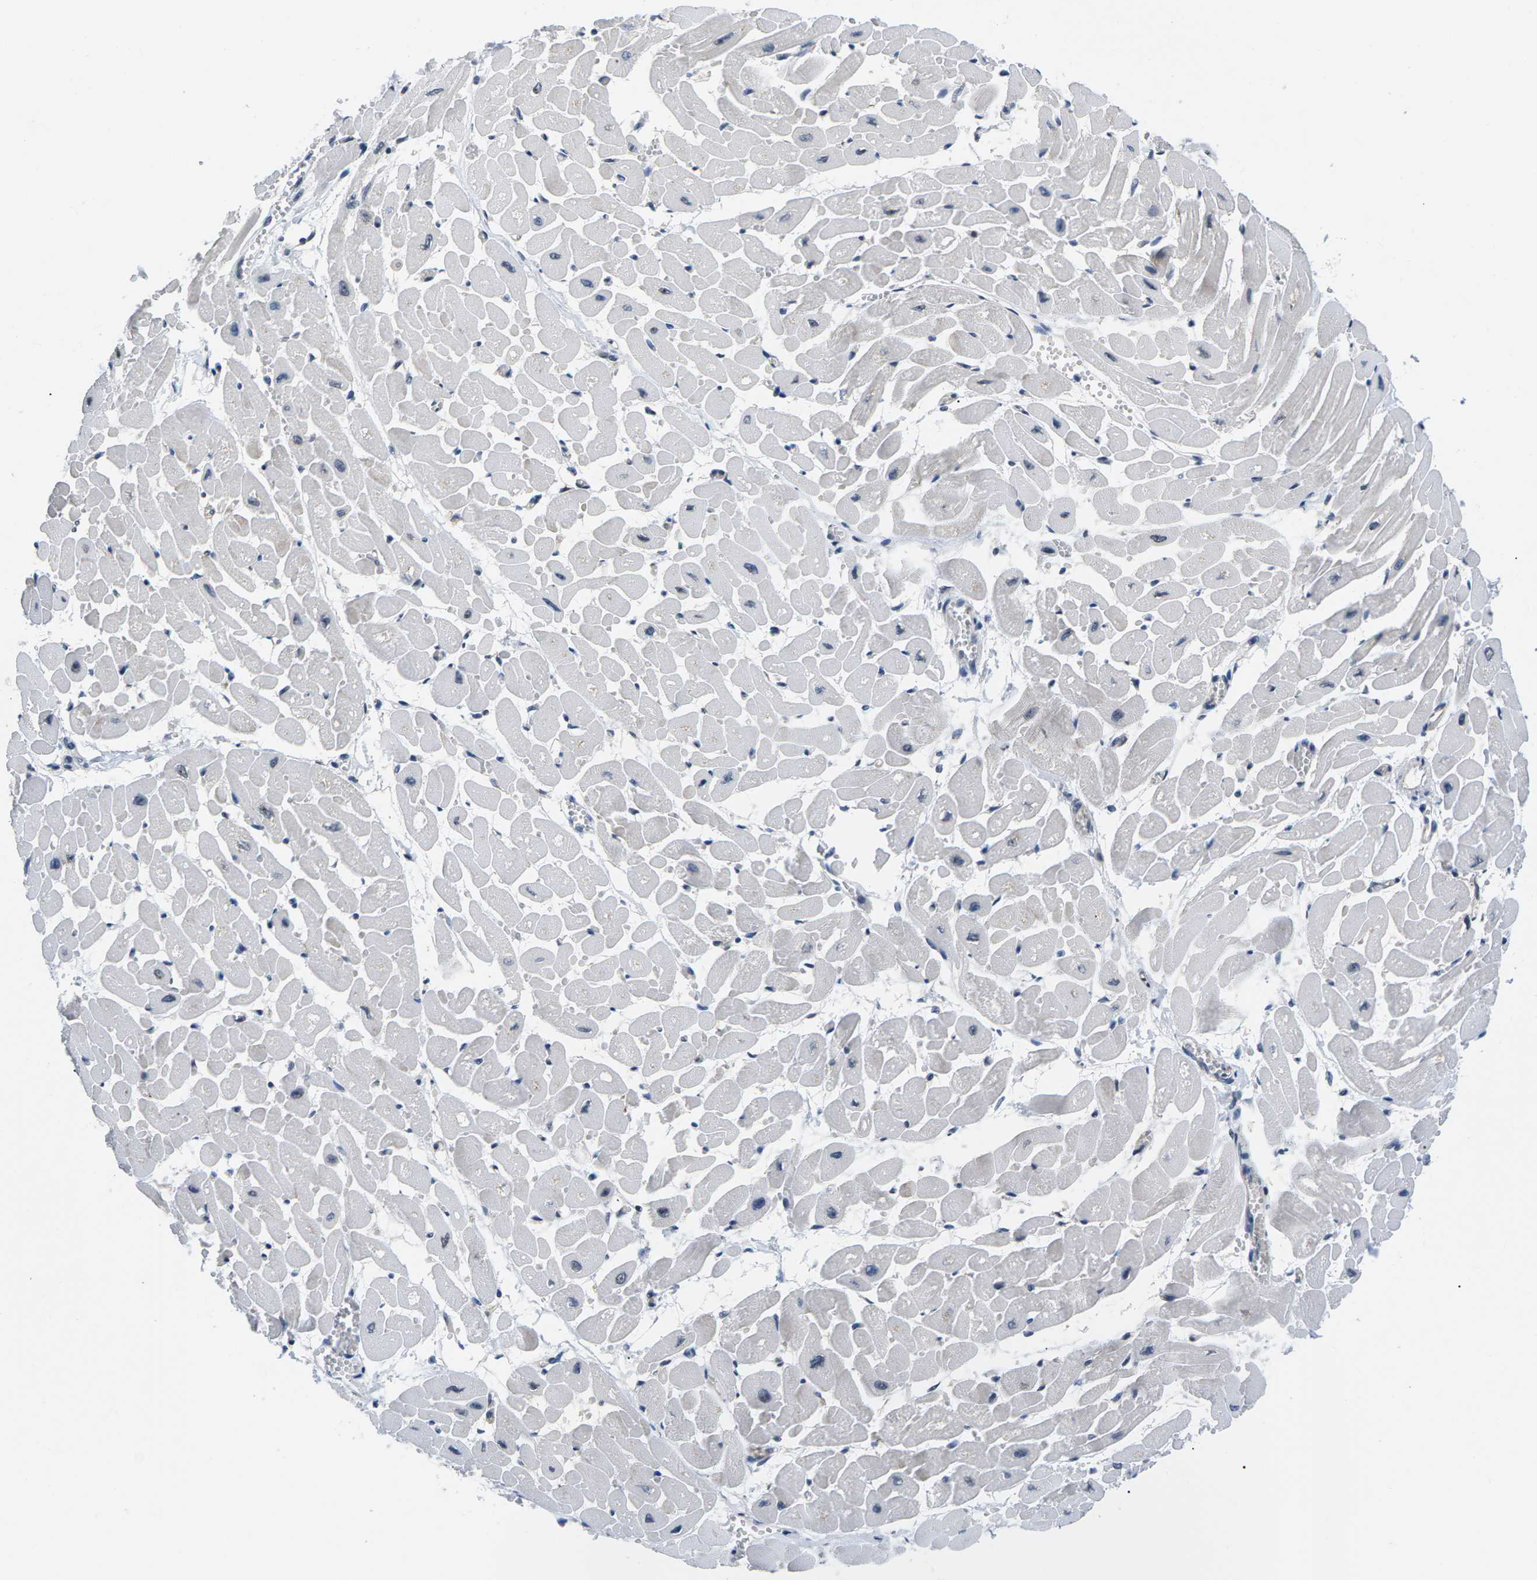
{"staining": {"intensity": "negative", "quantity": "none", "location": "none"}, "tissue": "heart muscle", "cell_type": "Cardiomyocytes", "image_type": "normal", "snomed": [{"axis": "morphology", "description": "Normal tissue, NOS"}, {"axis": "topography", "description": "Heart"}], "caption": "Immunohistochemistry of benign human heart muscle demonstrates no positivity in cardiomyocytes.", "gene": "NSRP1", "patient": {"sex": "male", "age": 45}}